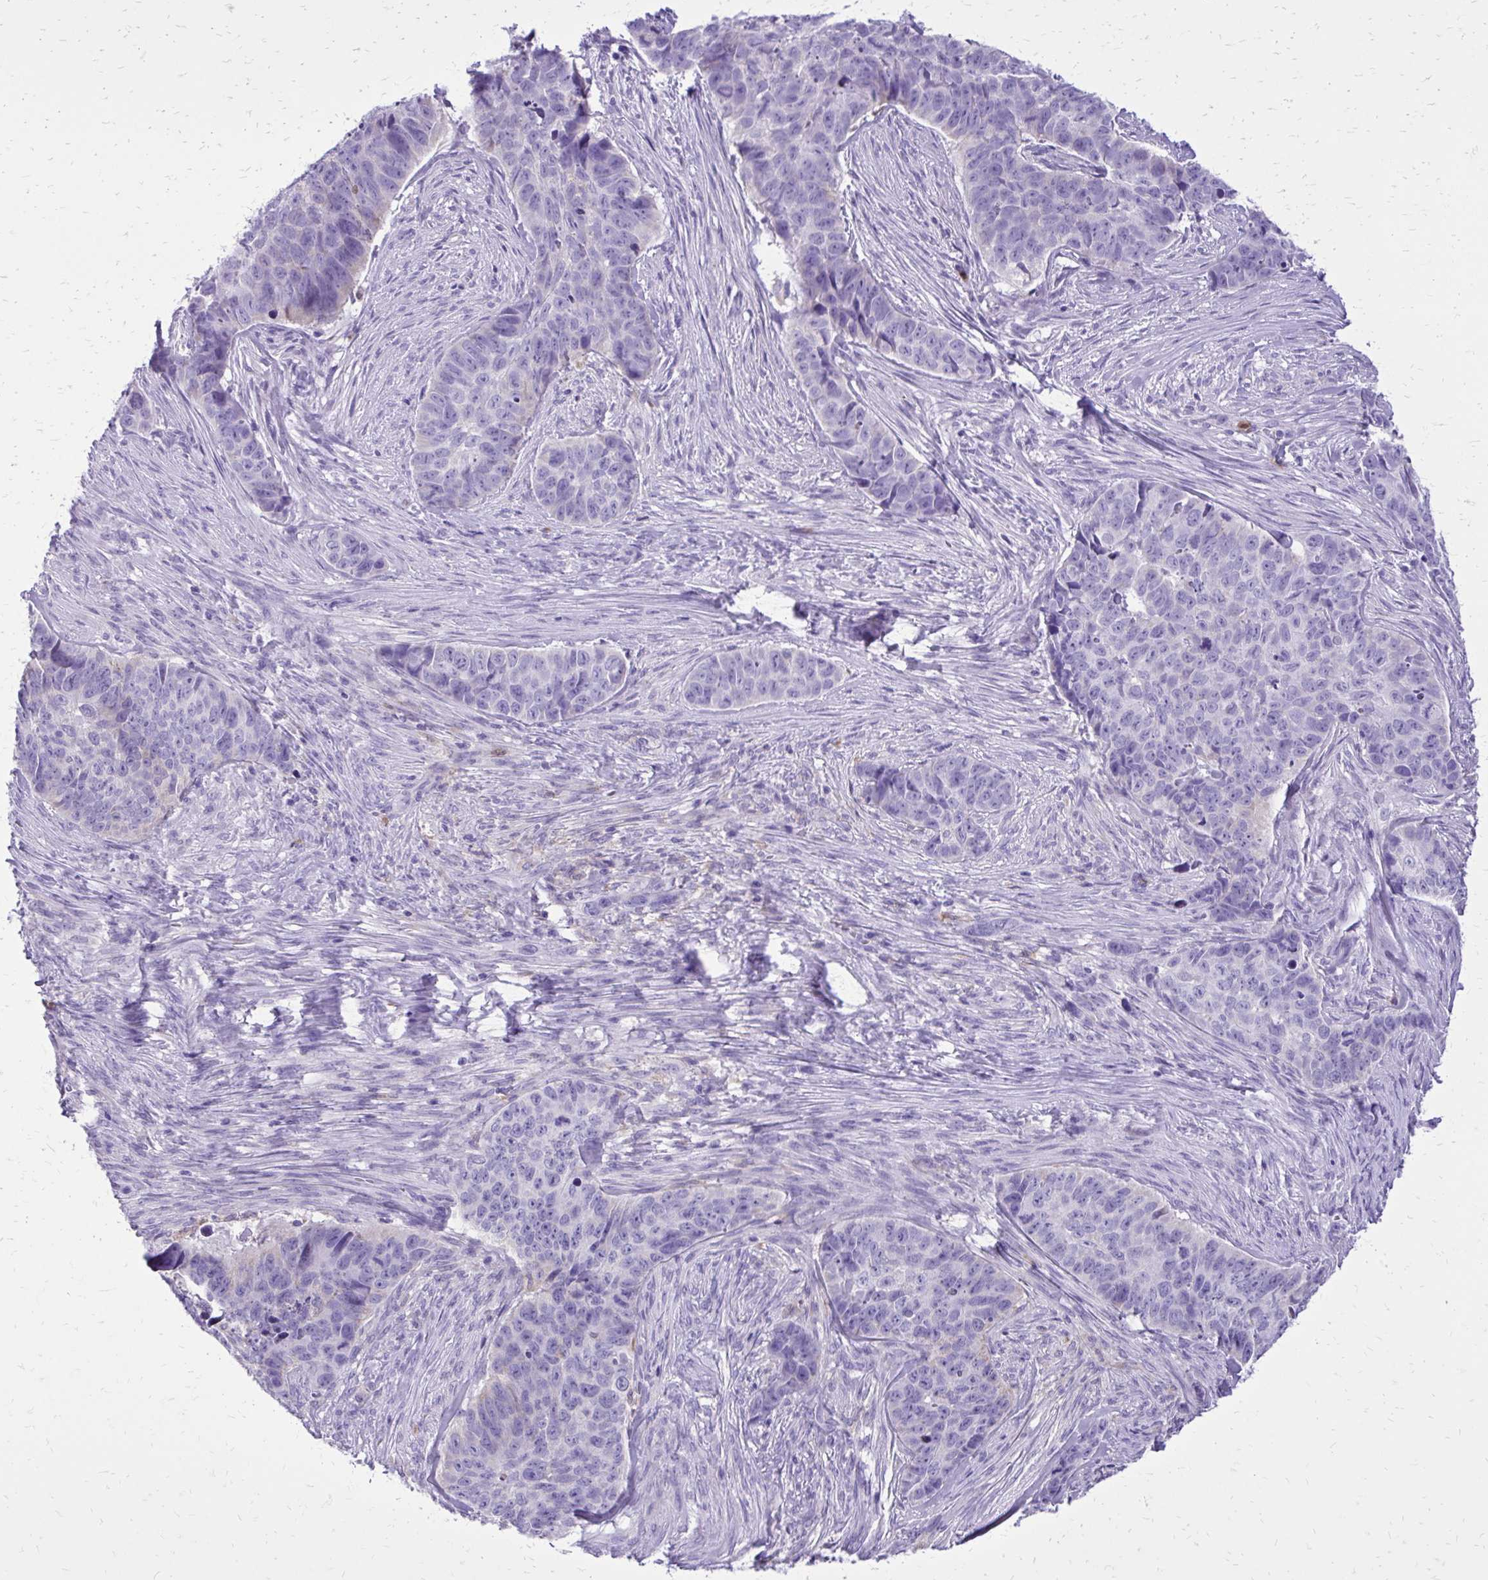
{"staining": {"intensity": "negative", "quantity": "none", "location": "none"}, "tissue": "skin cancer", "cell_type": "Tumor cells", "image_type": "cancer", "snomed": [{"axis": "morphology", "description": "Basal cell carcinoma"}, {"axis": "topography", "description": "Skin"}], "caption": "Skin cancer (basal cell carcinoma) was stained to show a protein in brown. There is no significant positivity in tumor cells. (DAB immunohistochemistry, high magnification).", "gene": "CAT", "patient": {"sex": "female", "age": 82}}